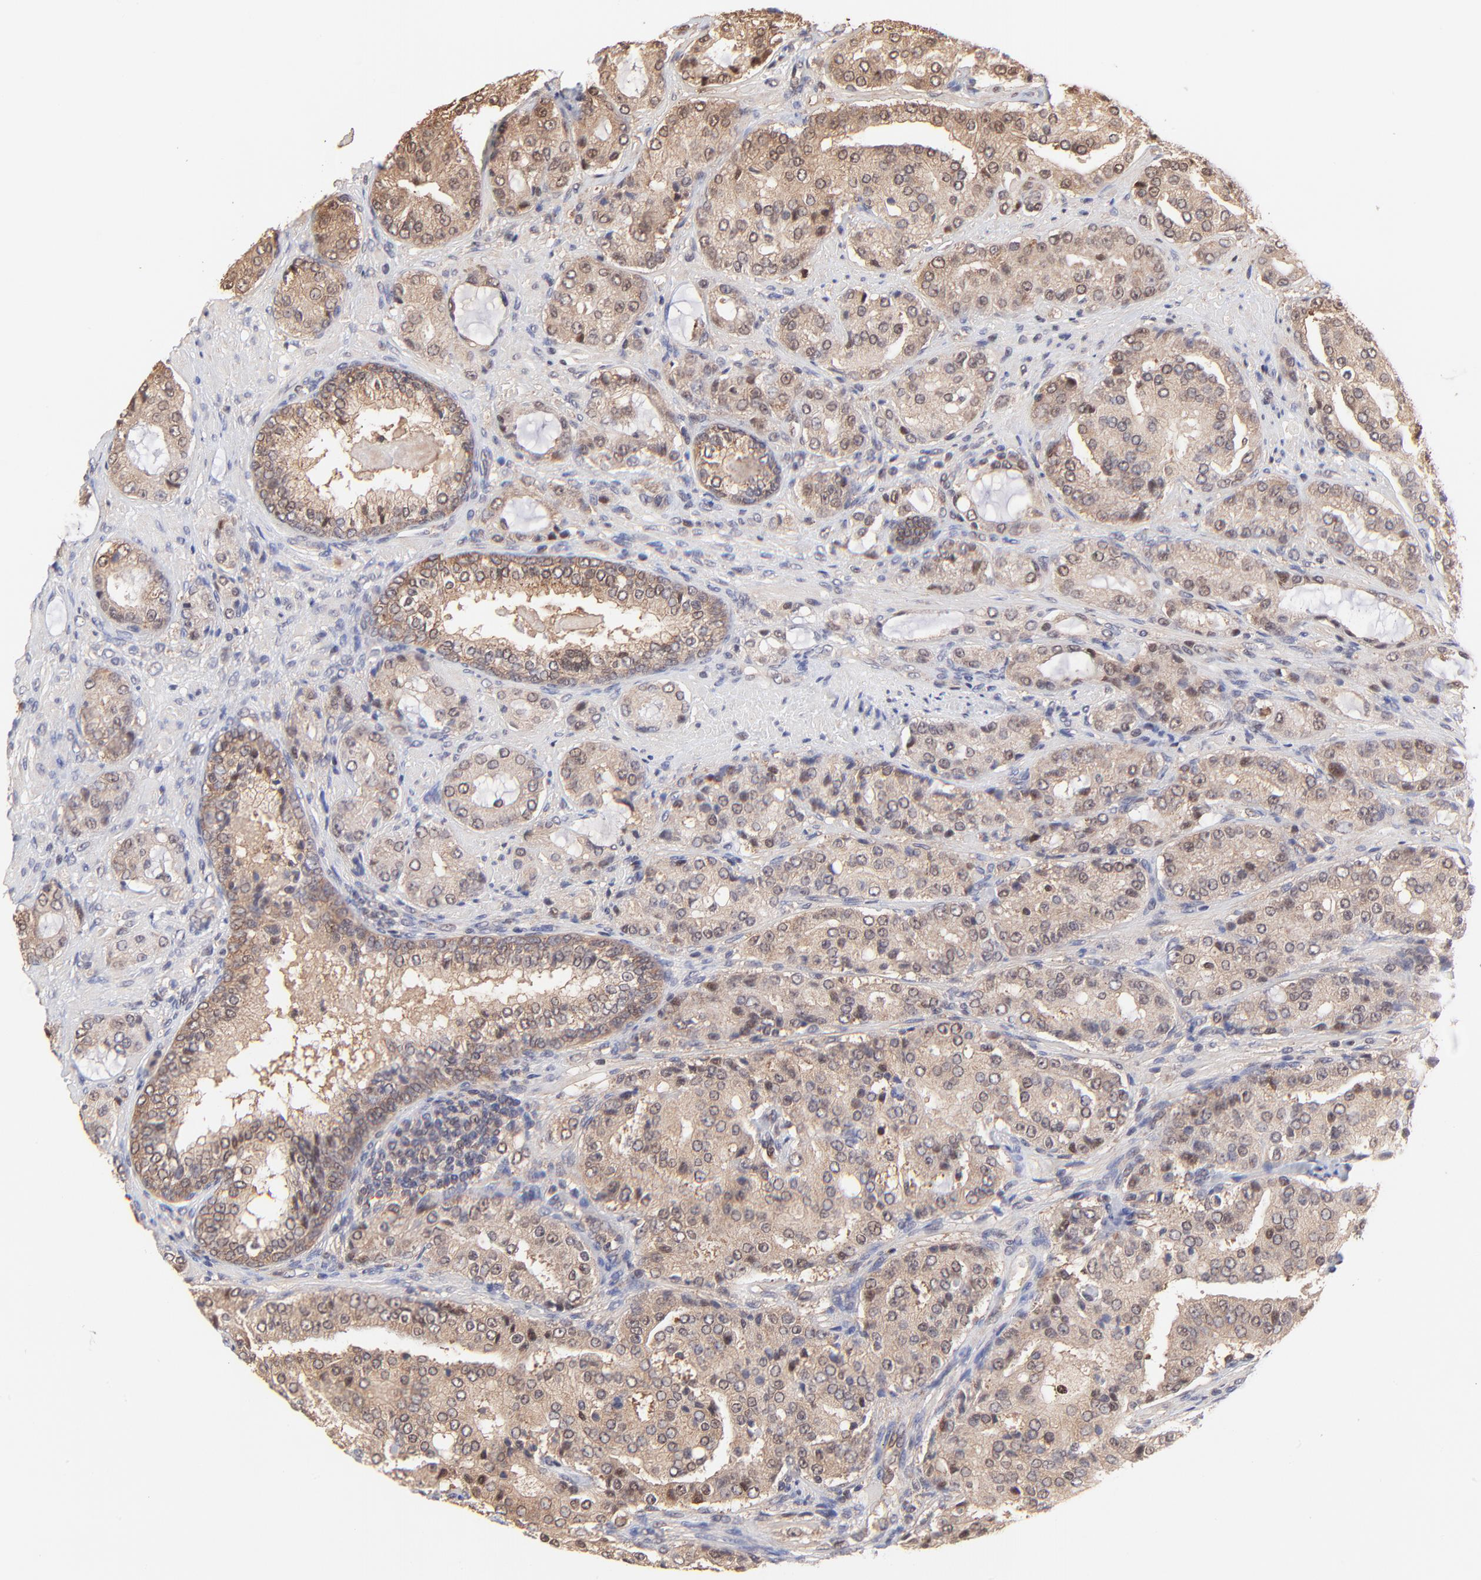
{"staining": {"intensity": "moderate", "quantity": ">75%", "location": "cytoplasmic/membranous"}, "tissue": "prostate cancer", "cell_type": "Tumor cells", "image_type": "cancer", "snomed": [{"axis": "morphology", "description": "Adenocarcinoma, High grade"}, {"axis": "topography", "description": "Prostate"}], "caption": "Prostate cancer tissue demonstrates moderate cytoplasmic/membranous positivity in about >75% of tumor cells", "gene": "PSMA6", "patient": {"sex": "male", "age": 72}}